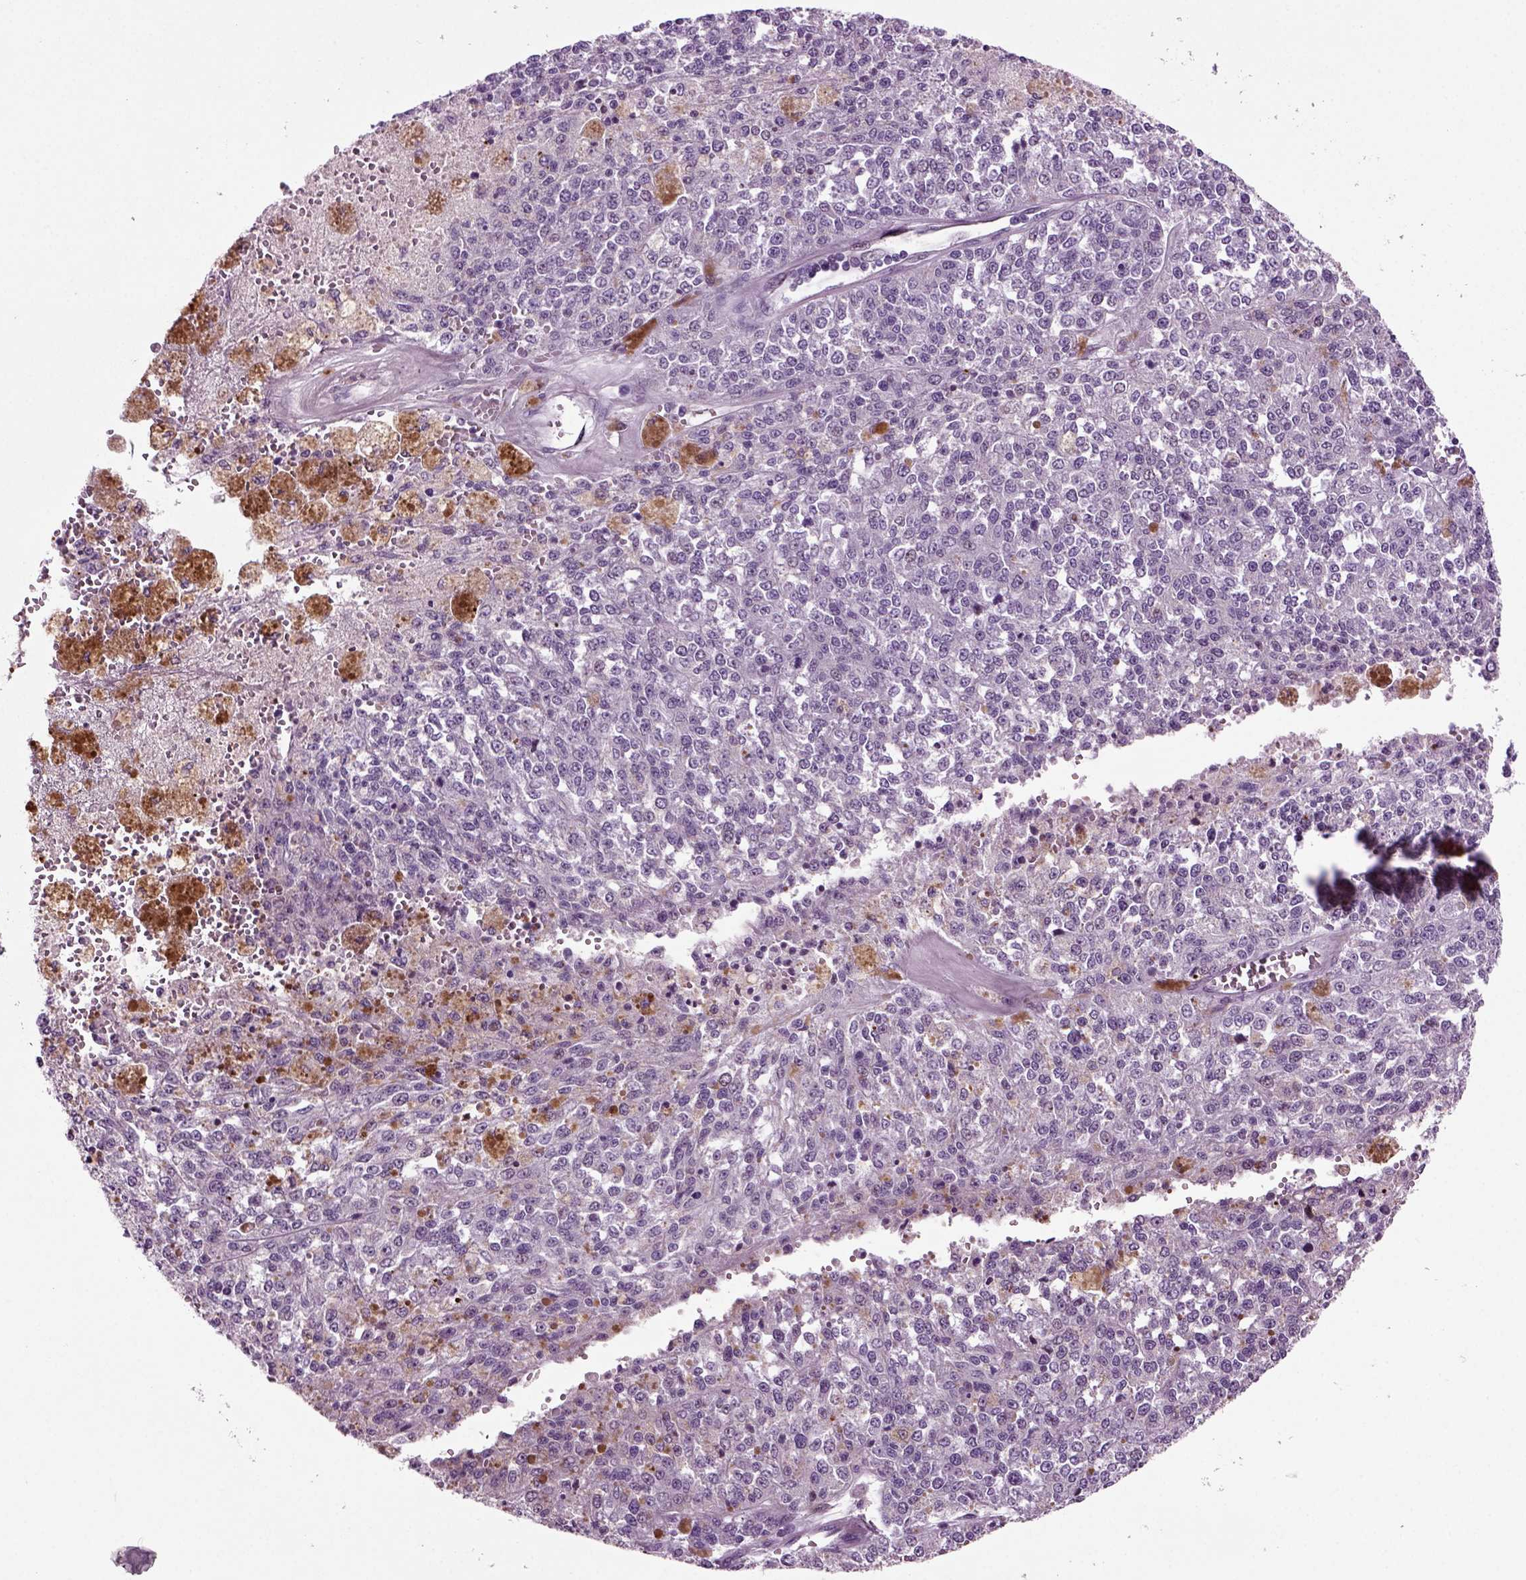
{"staining": {"intensity": "negative", "quantity": "none", "location": "none"}, "tissue": "melanoma", "cell_type": "Tumor cells", "image_type": "cancer", "snomed": [{"axis": "morphology", "description": "Malignant melanoma, Metastatic site"}, {"axis": "topography", "description": "Lymph node"}], "caption": "The photomicrograph exhibits no significant expression in tumor cells of malignant melanoma (metastatic site).", "gene": "ARID3A", "patient": {"sex": "female", "age": 64}}